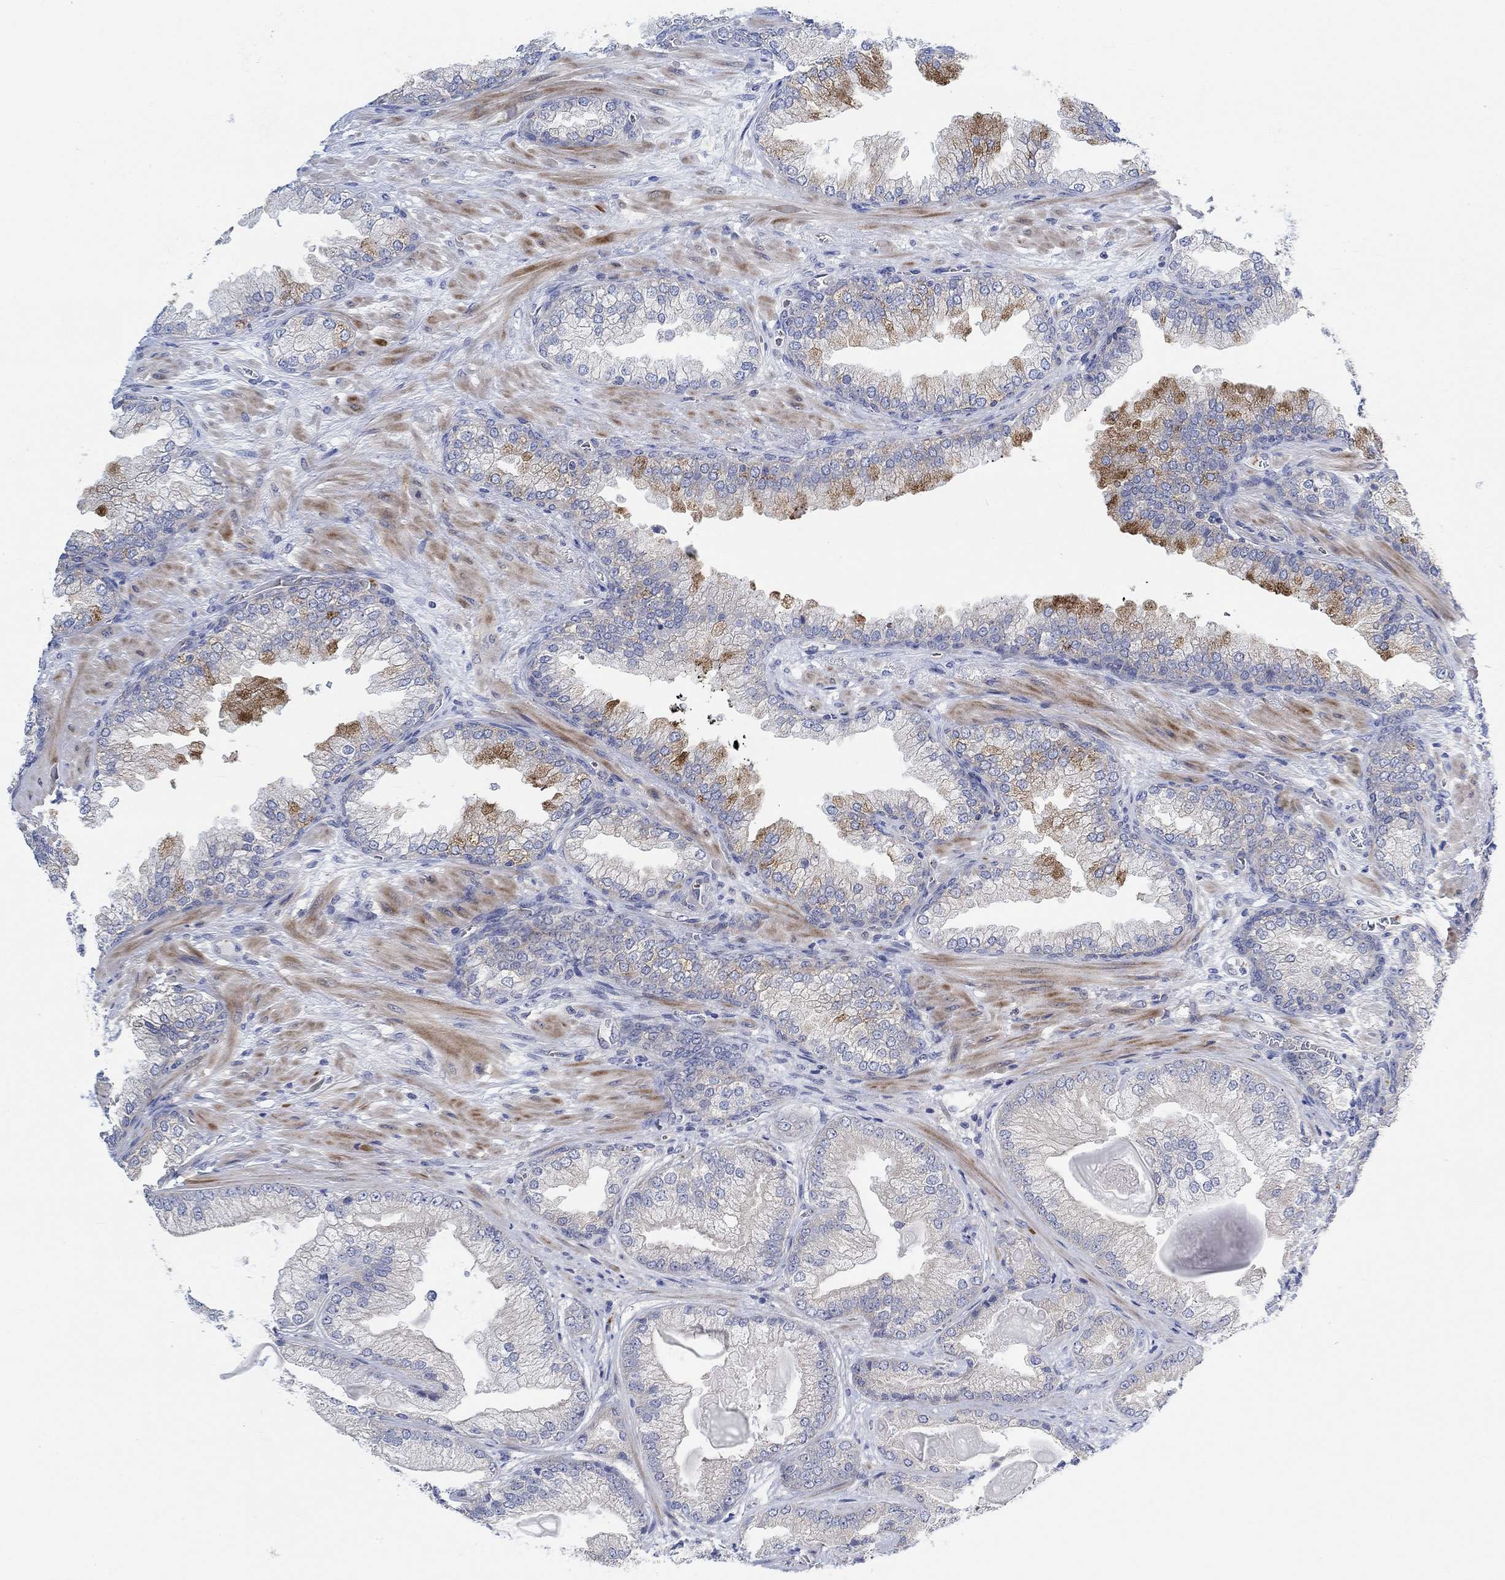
{"staining": {"intensity": "strong", "quantity": "<25%", "location": "cytoplasmic/membranous"}, "tissue": "prostate cancer", "cell_type": "Tumor cells", "image_type": "cancer", "snomed": [{"axis": "morphology", "description": "Adenocarcinoma, Low grade"}, {"axis": "topography", "description": "Prostate"}], "caption": "Immunohistochemical staining of human prostate cancer (low-grade adenocarcinoma) reveals strong cytoplasmic/membranous protein staining in approximately <25% of tumor cells.", "gene": "PMFBP1", "patient": {"sex": "male", "age": 57}}